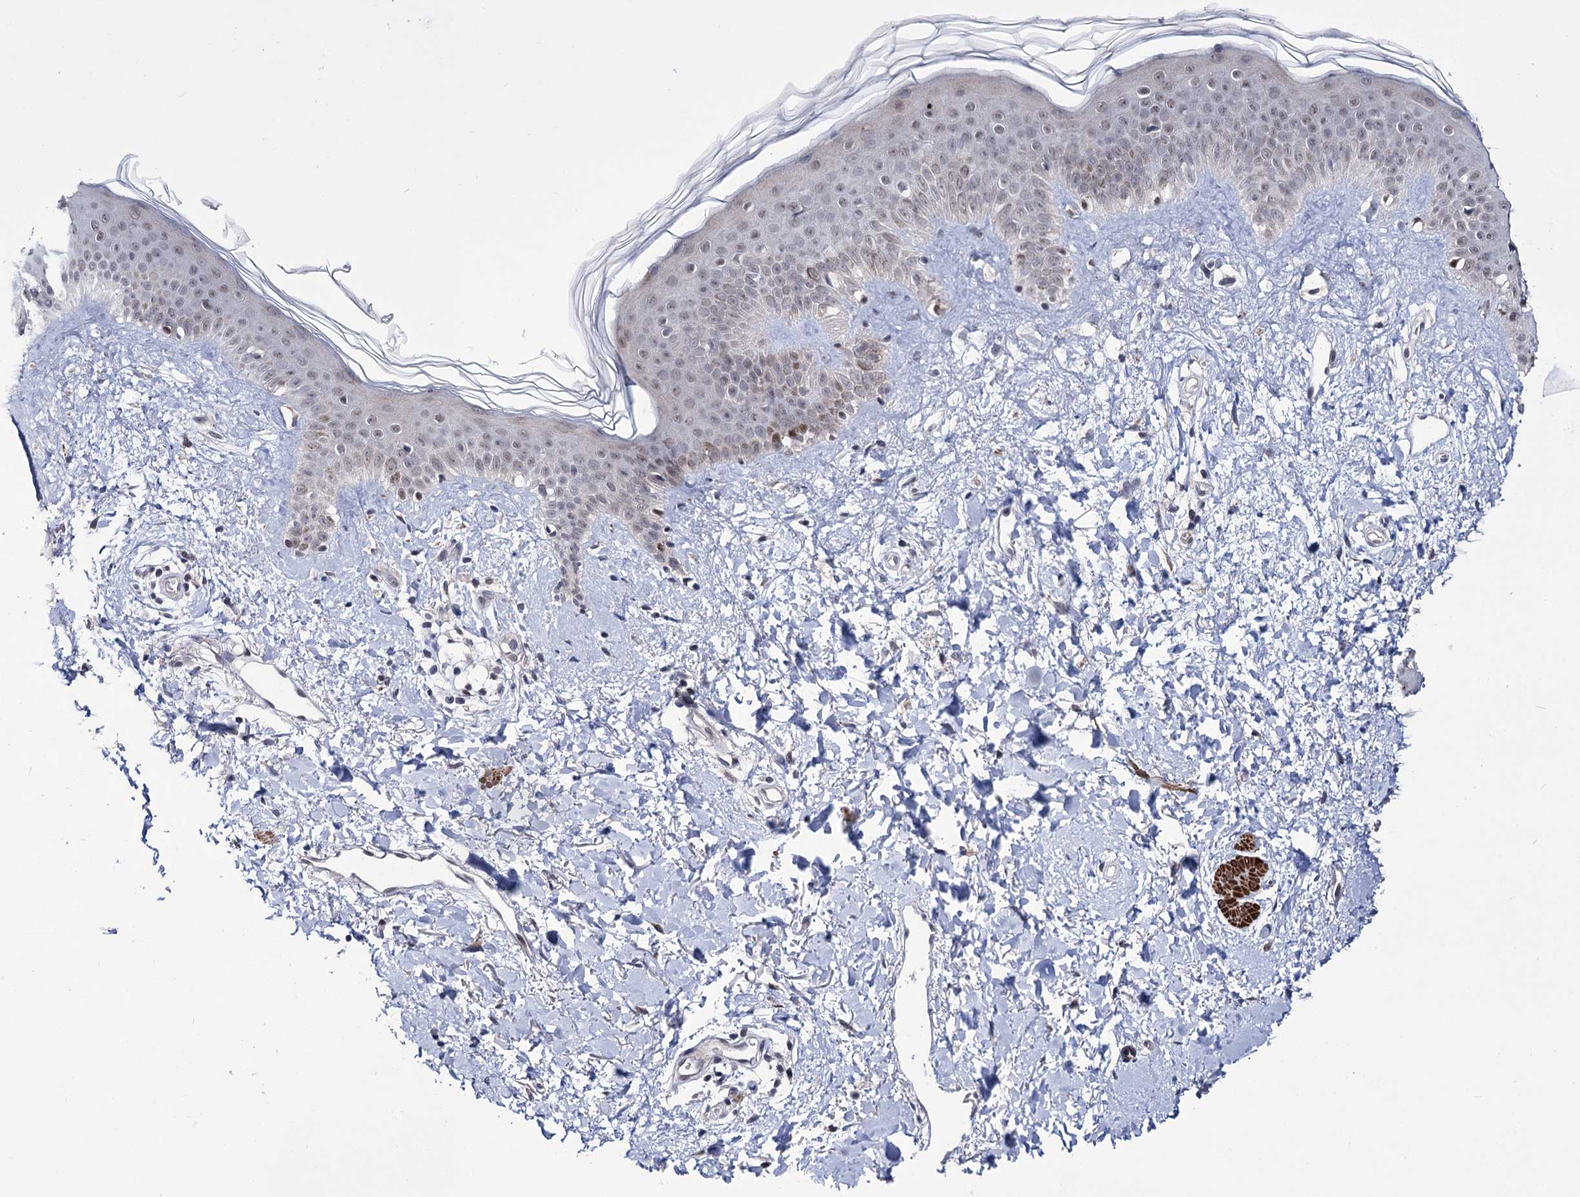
{"staining": {"intensity": "weak", "quantity": ">75%", "location": "cytoplasmic/membranous,nuclear"}, "tissue": "skin", "cell_type": "Fibroblasts", "image_type": "normal", "snomed": [{"axis": "morphology", "description": "Normal tissue, NOS"}, {"axis": "topography", "description": "Skin"}], "caption": "The image shows immunohistochemical staining of unremarkable skin. There is weak cytoplasmic/membranous,nuclear staining is seen in approximately >75% of fibroblasts.", "gene": "PPRC1", "patient": {"sex": "female", "age": 58}}